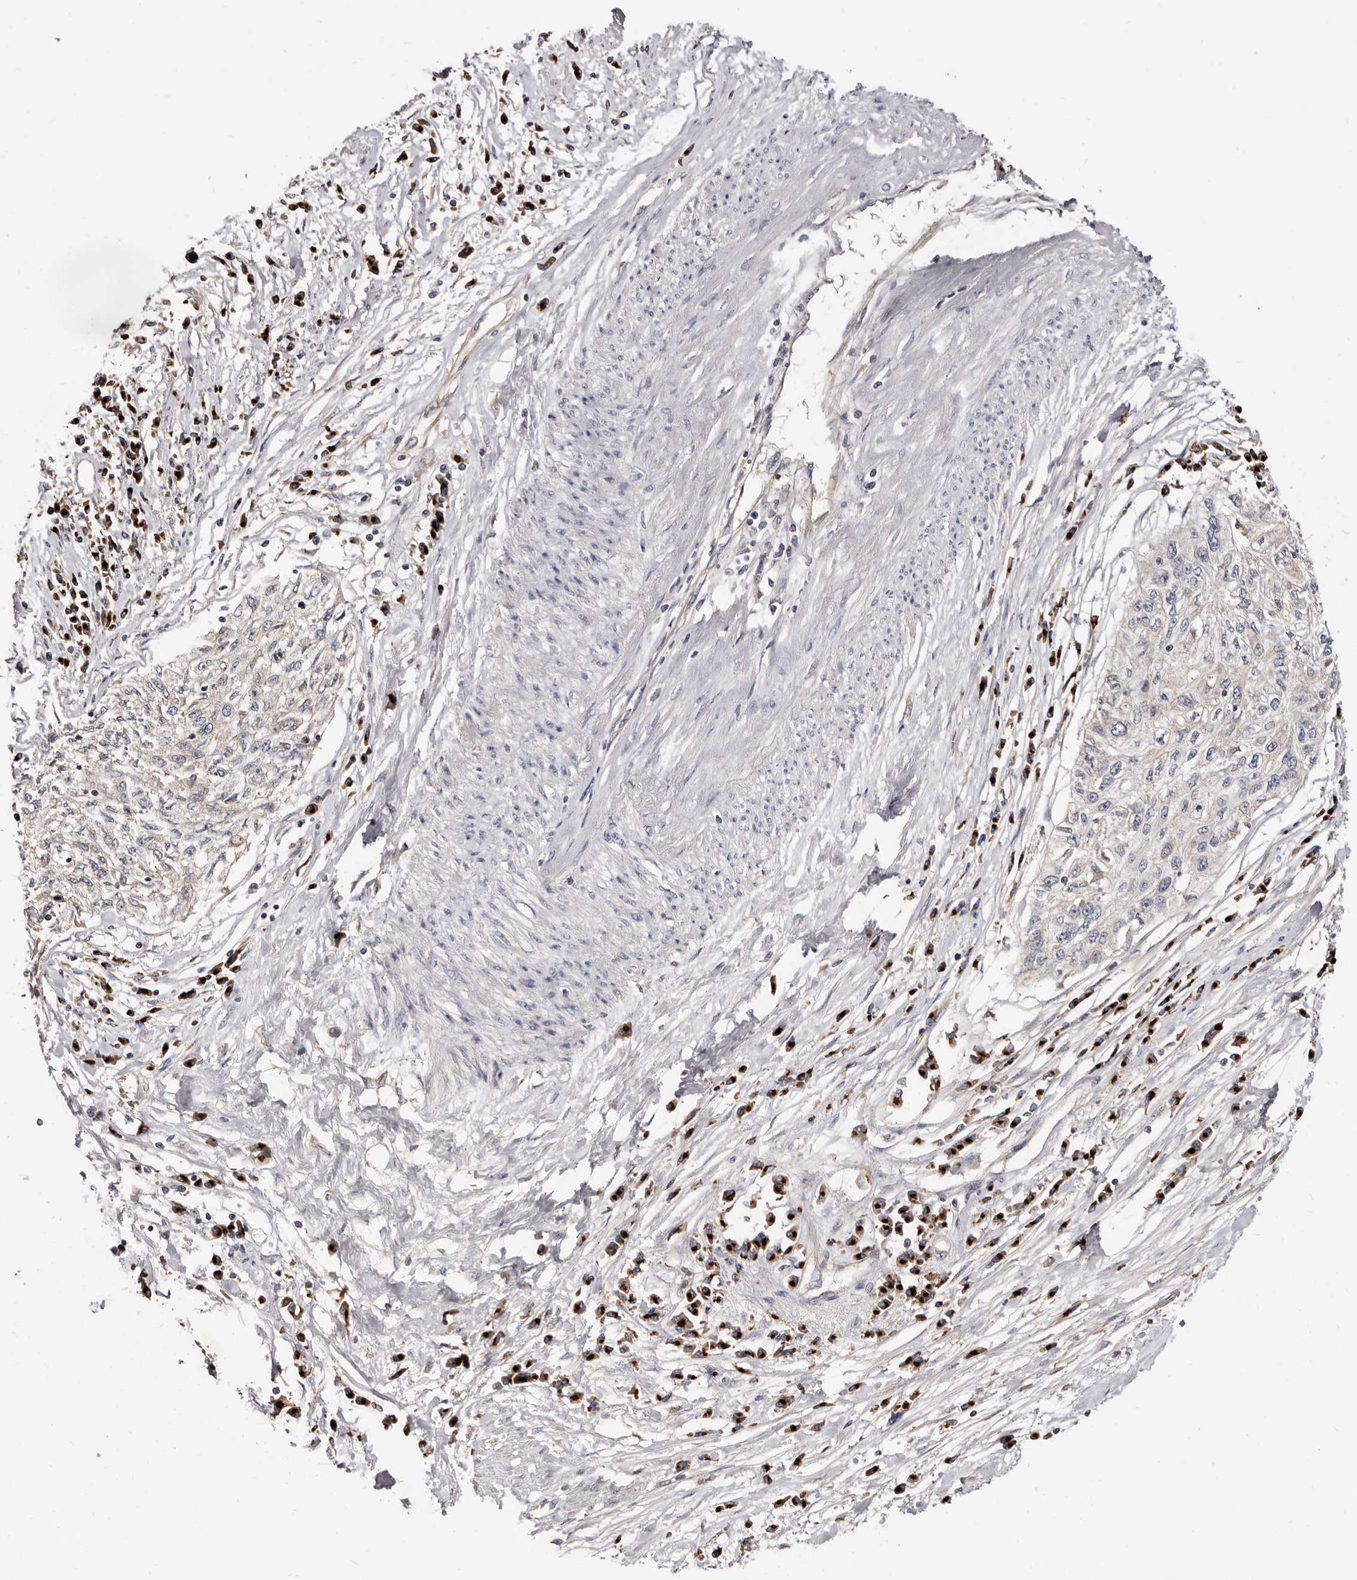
{"staining": {"intensity": "negative", "quantity": "none", "location": "none"}, "tissue": "cervical cancer", "cell_type": "Tumor cells", "image_type": "cancer", "snomed": [{"axis": "morphology", "description": "Squamous cell carcinoma, NOS"}, {"axis": "topography", "description": "Cervix"}], "caption": "This is a histopathology image of immunohistochemistry staining of cervical squamous cell carcinoma, which shows no positivity in tumor cells.", "gene": "DACT2", "patient": {"sex": "female", "age": 57}}